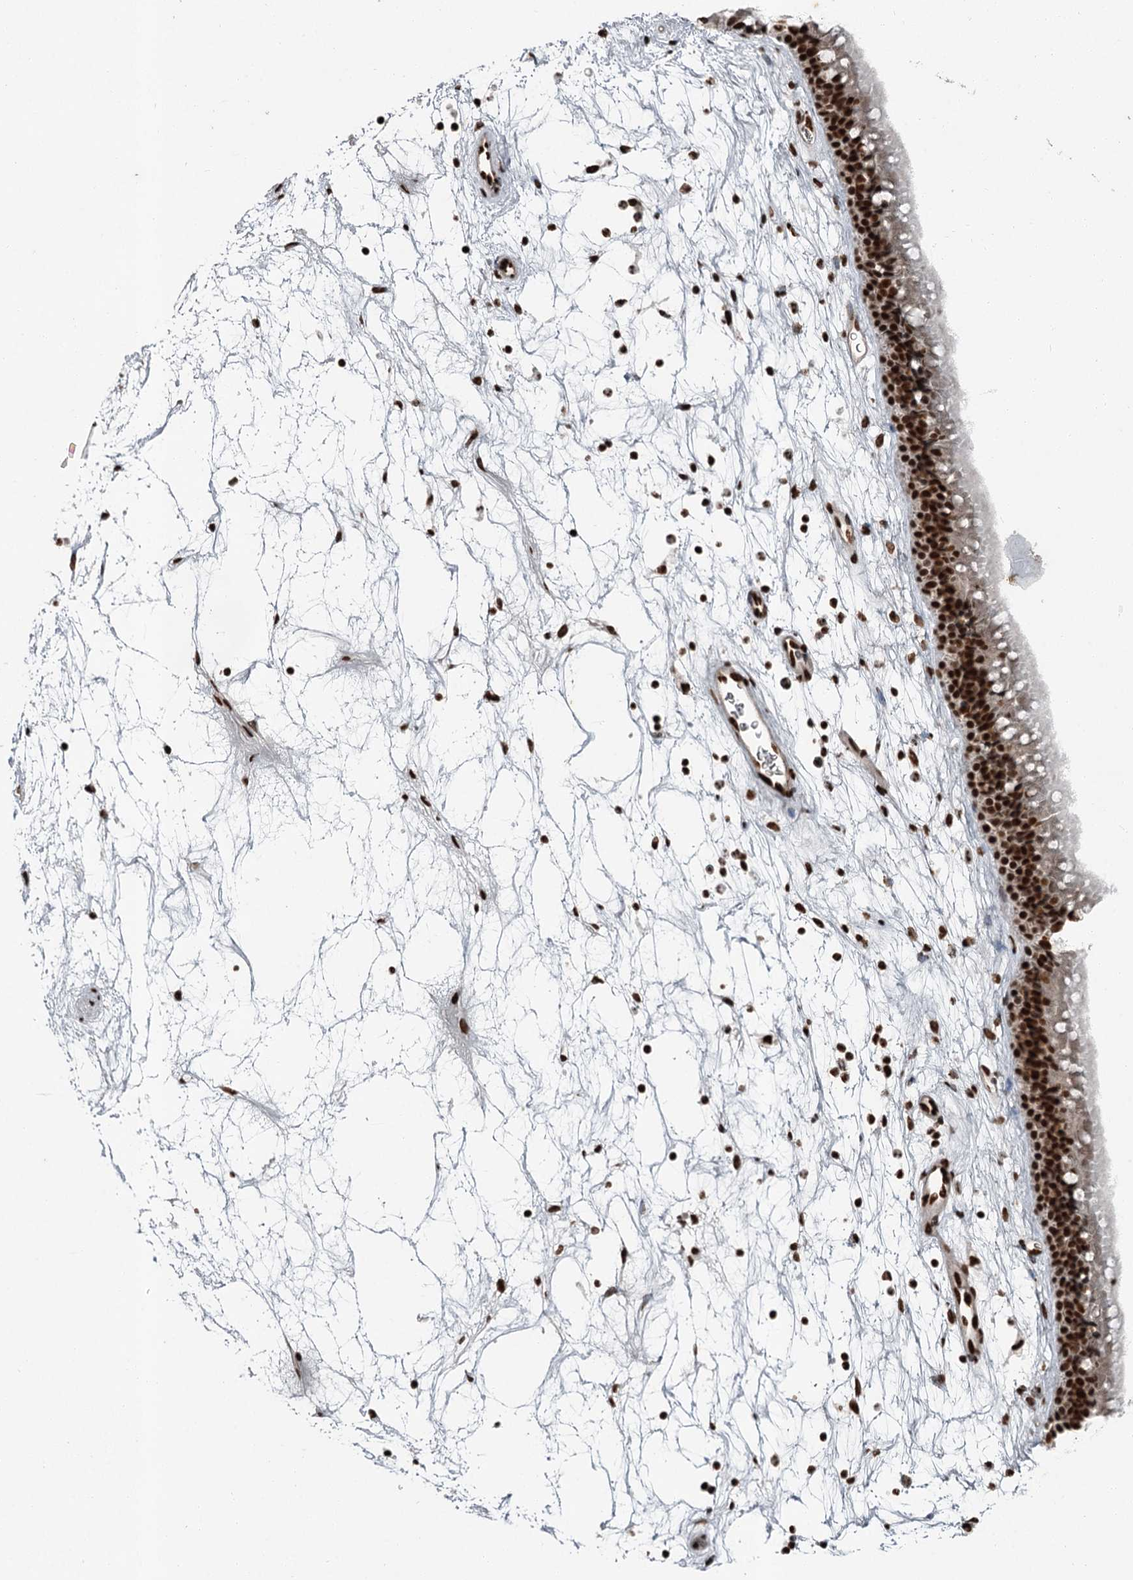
{"staining": {"intensity": "strong", "quantity": ">75%", "location": "nuclear"}, "tissue": "nasopharynx", "cell_type": "Respiratory epithelial cells", "image_type": "normal", "snomed": [{"axis": "morphology", "description": "Normal tissue, NOS"}, {"axis": "topography", "description": "Nasopharynx"}], "caption": "Immunohistochemical staining of benign nasopharynx displays high levels of strong nuclear expression in about >75% of respiratory epithelial cells.", "gene": "RBBP7", "patient": {"sex": "male", "age": 64}}